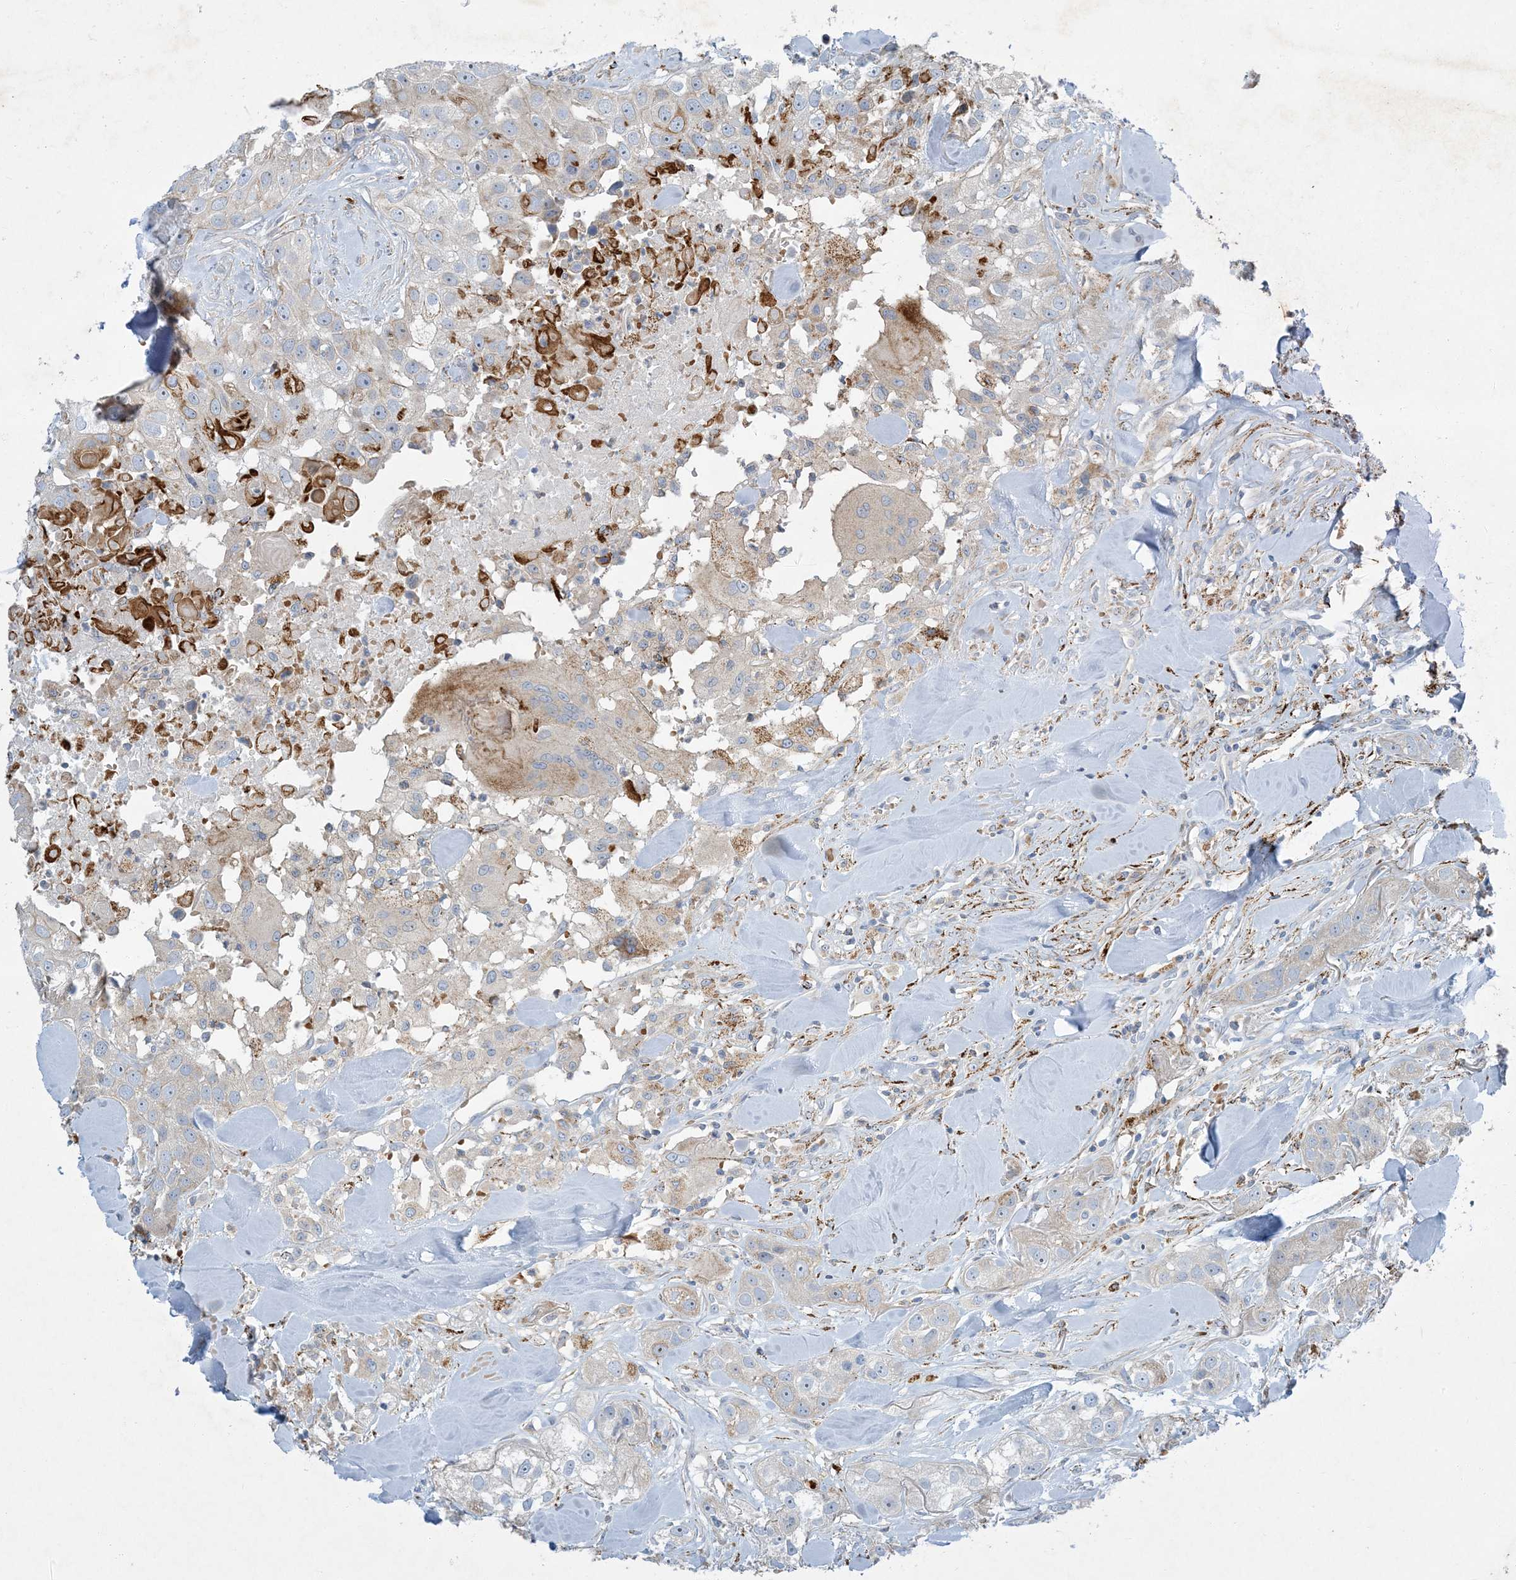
{"staining": {"intensity": "weak", "quantity": "<25%", "location": "cytoplasmic/membranous"}, "tissue": "head and neck cancer", "cell_type": "Tumor cells", "image_type": "cancer", "snomed": [{"axis": "morphology", "description": "Normal tissue, NOS"}, {"axis": "morphology", "description": "Squamous cell carcinoma, NOS"}, {"axis": "topography", "description": "Skeletal muscle"}, {"axis": "topography", "description": "Head-Neck"}], "caption": "Head and neck cancer (squamous cell carcinoma) was stained to show a protein in brown. There is no significant positivity in tumor cells. (Brightfield microscopy of DAB (3,3'-diaminobenzidine) immunohistochemistry (IHC) at high magnification).", "gene": "LTN1", "patient": {"sex": "male", "age": 51}}